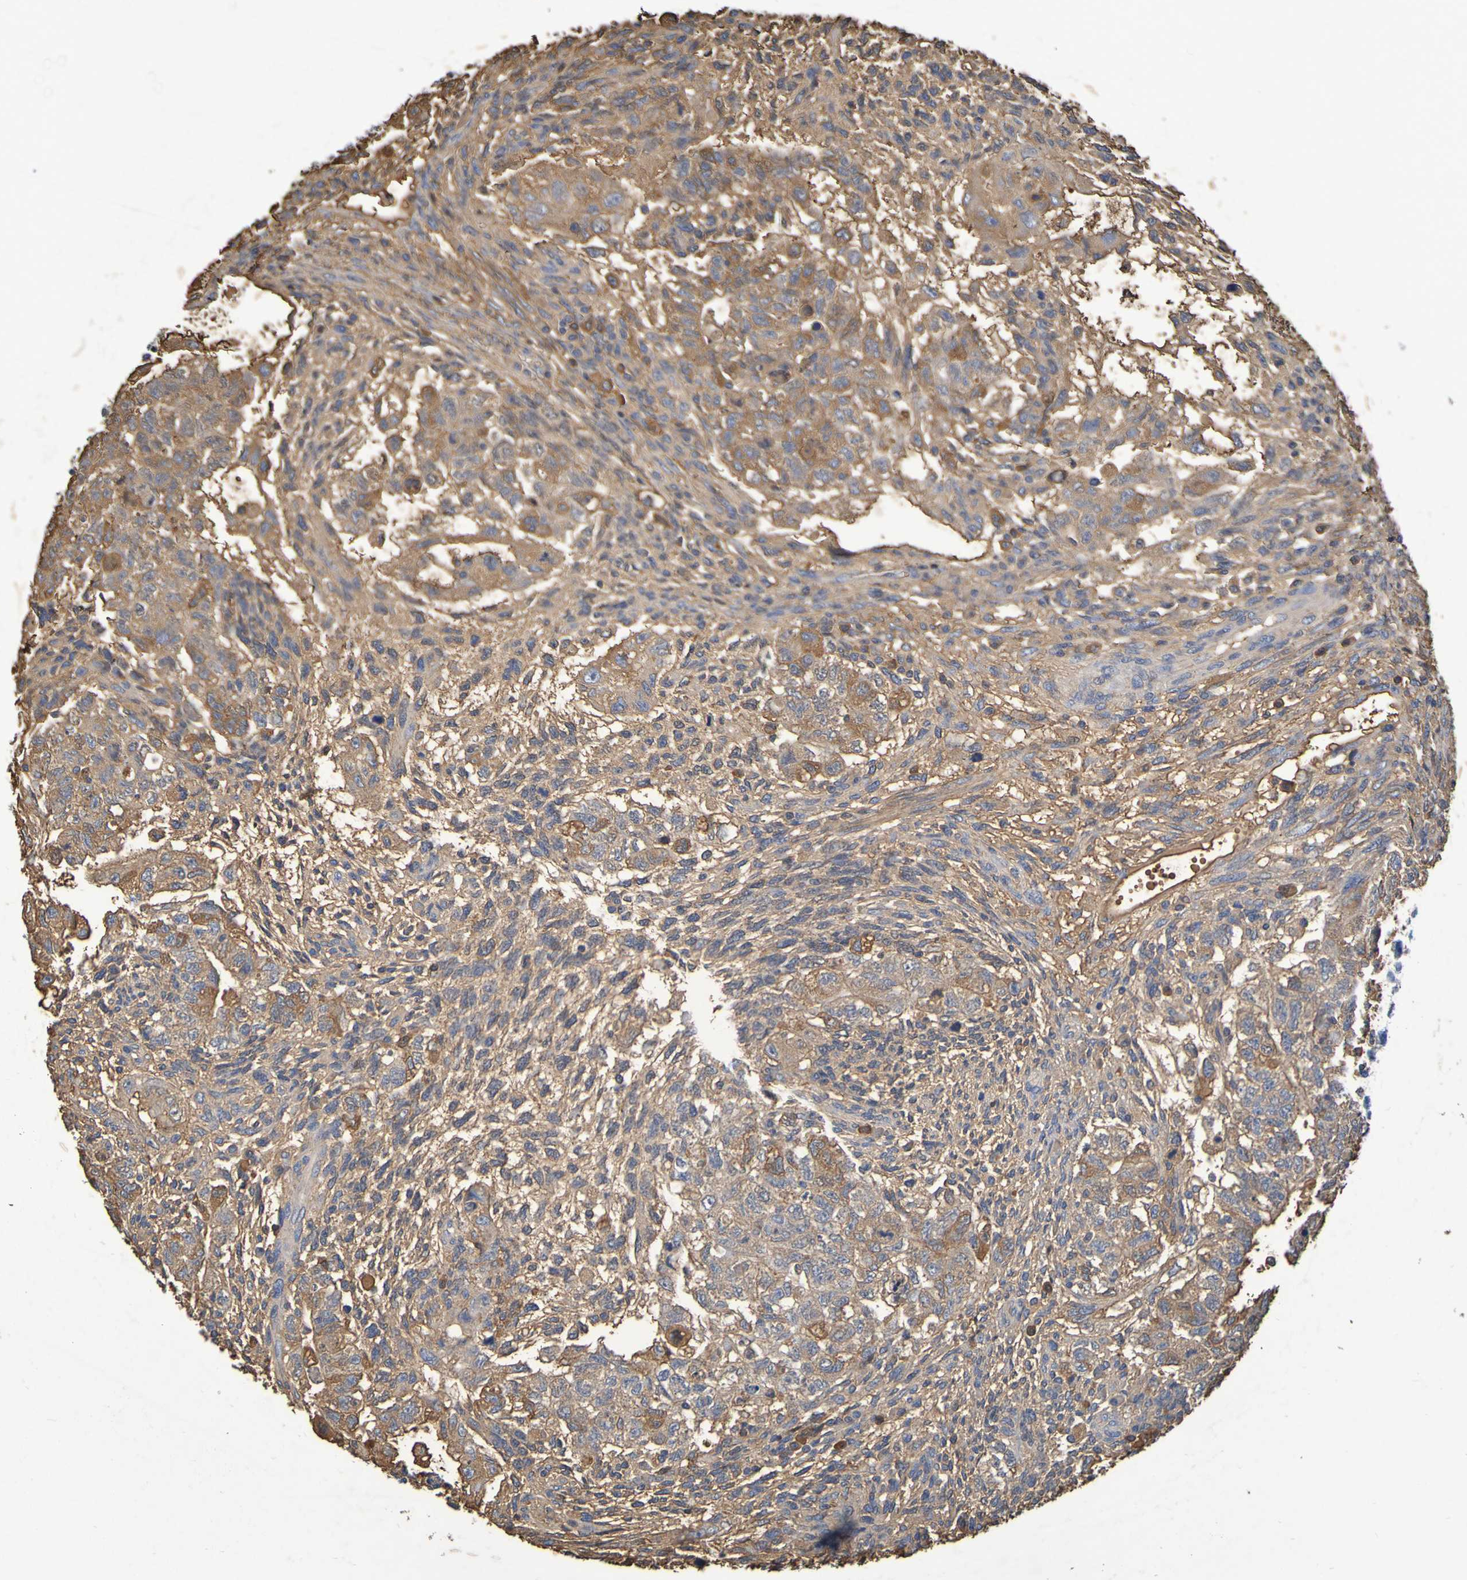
{"staining": {"intensity": "moderate", "quantity": ">75%", "location": "cytoplasmic/membranous"}, "tissue": "testis cancer", "cell_type": "Tumor cells", "image_type": "cancer", "snomed": [{"axis": "morphology", "description": "Normal tissue, NOS"}, {"axis": "morphology", "description": "Carcinoma, Embryonal, NOS"}, {"axis": "topography", "description": "Testis"}], "caption": "An IHC histopathology image of tumor tissue is shown. Protein staining in brown shows moderate cytoplasmic/membranous positivity in testis embryonal carcinoma within tumor cells.", "gene": "GAB3", "patient": {"sex": "male", "age": 36}}